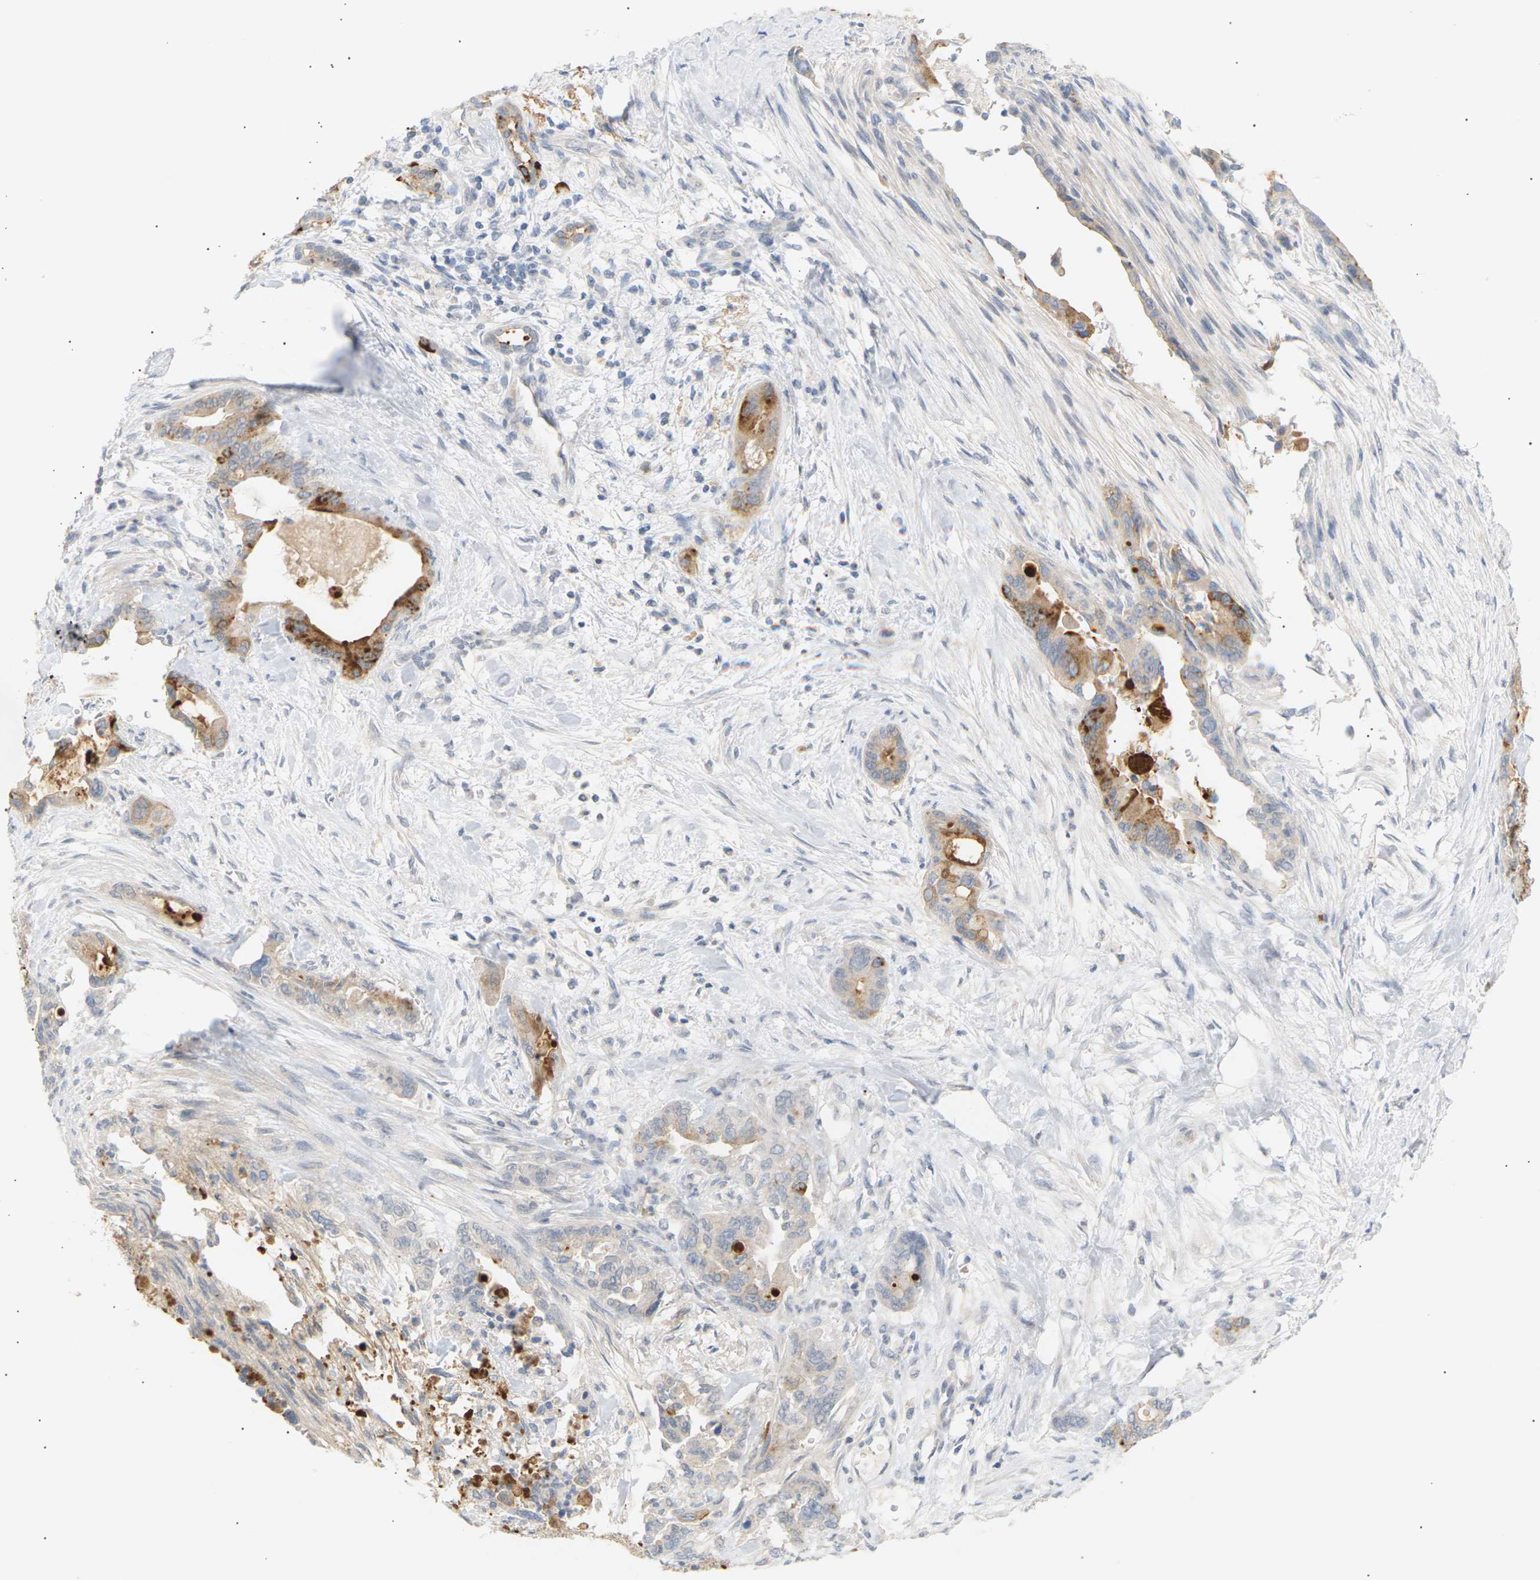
{"staining": {"intensity": "moderate", "quantity": "25%-75%", "location": "cytoplasmic/membranous"}, "tissue": "pancreatic cancer", "cell_type": "Tumor cells", "image_type": "cancer", "snomed": [{"axis": "morphology", "description": "Adenocarcinoma, NOS"}, {"axis": "topography", "description": "Pancreas"}], "caption": "Moderate cytoplasmic/membranous protein staining is identified in approximately 25%-75% of tumor cells in pancreatic cancer (adenocarcinoma).", "gene": "CLU", "patient": {"sex": "male", "age": 70}}